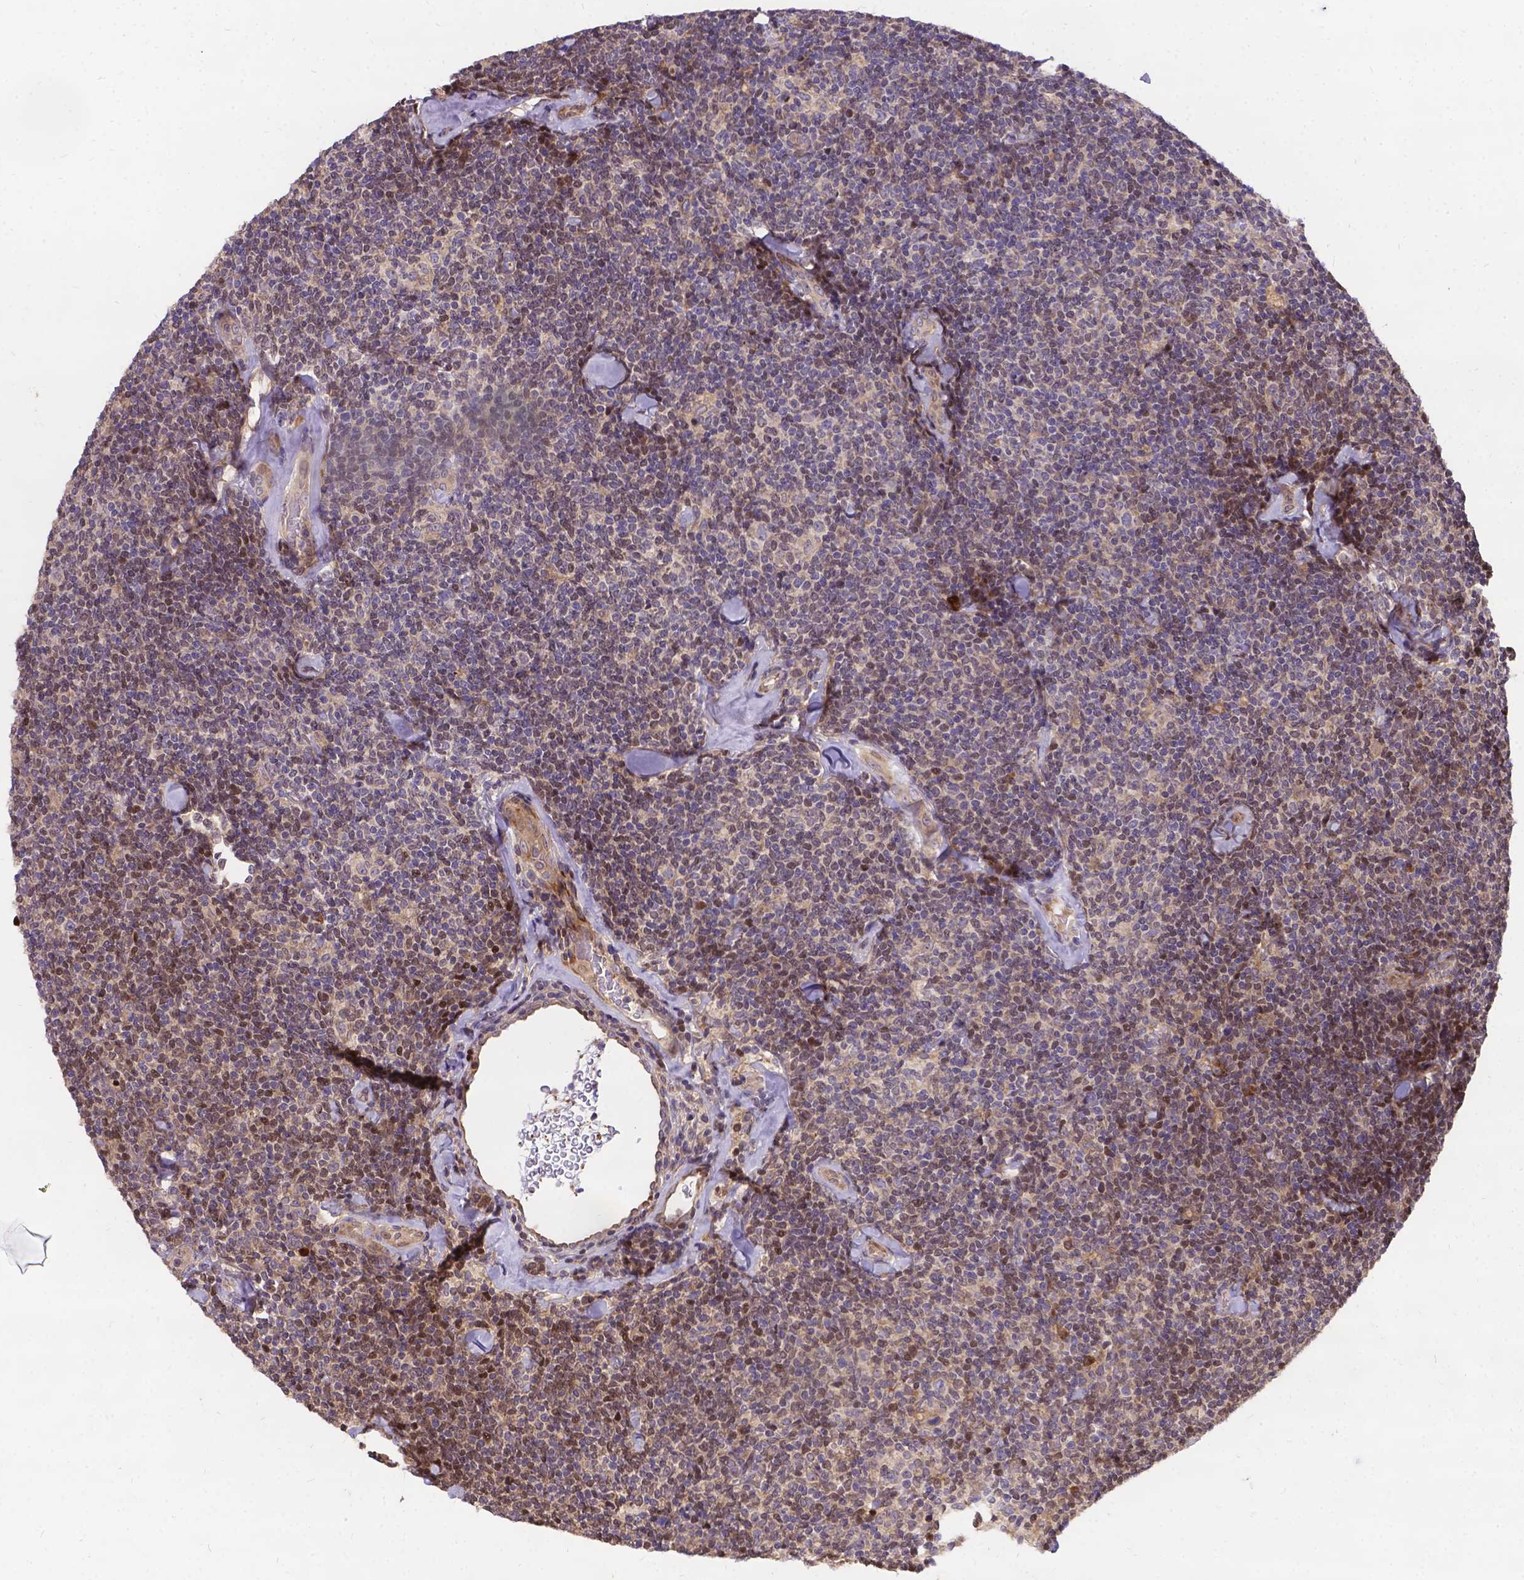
{"staining": {"intensity": "negative", "quantity": "none", "location": "none"}, "tissue": "lymphoma", "cell_type": "Tumor cells", "image_type": "cancer", "snomed": [{"axis": "morphology", "description": "Malignant lymphoma, non-Hodgkin's type, Low grade"}, {"axis": "topography", "description": "Lymph node"}], "caption": "This micrograph is of lymphoma stained with immunohistochemistry to label a protein in brown with the nuclei are counter-stained blue. There is no positivity in tumor cells. Nuclei are stained in blue.", "gene": "DENND6A", "patient": {"sex": "female", "age": 56}}